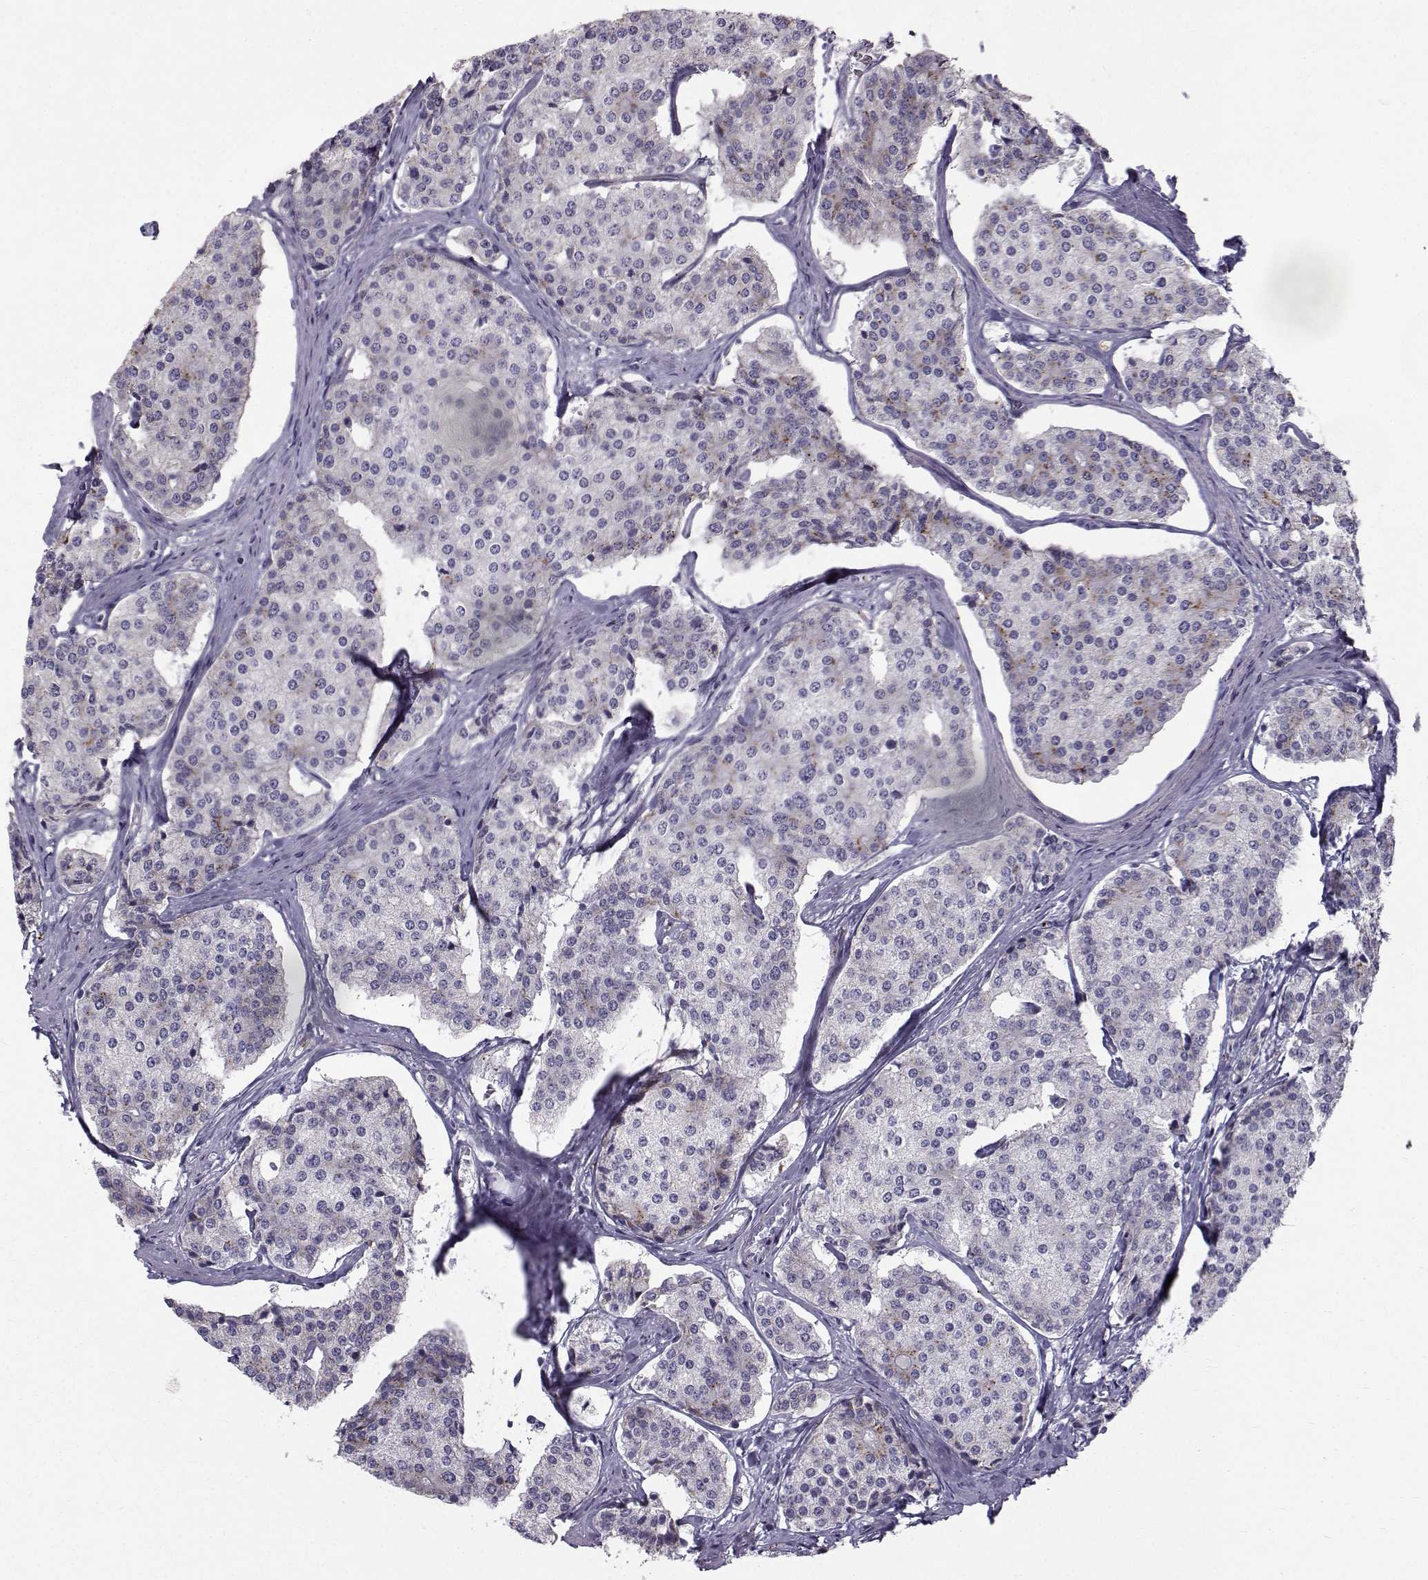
{"staining": {"intensity": "moderate", "quantity": "<25%", "location": "cytoplasmic/membranous"}, "tissue": "carcinoid", "cell_type": "Tumor cells", "image_type": "cancer", "snomed": [{"axis": "morphology", "description": "Carcinoid, malignant, NOS"}, {"axis": "topography", "description": "Small intestine"}], "caption": "Malignant carcinoid was stained to show a protein in brown. There is low levels of moderate cytoplasmic/membranous positivity in about <25% of tumor cells. (DAB IHC, brown staining for protein, blue staining for nuclei).", "gene": "CALCR", "patient": {"sex": "female", "age": 65}}